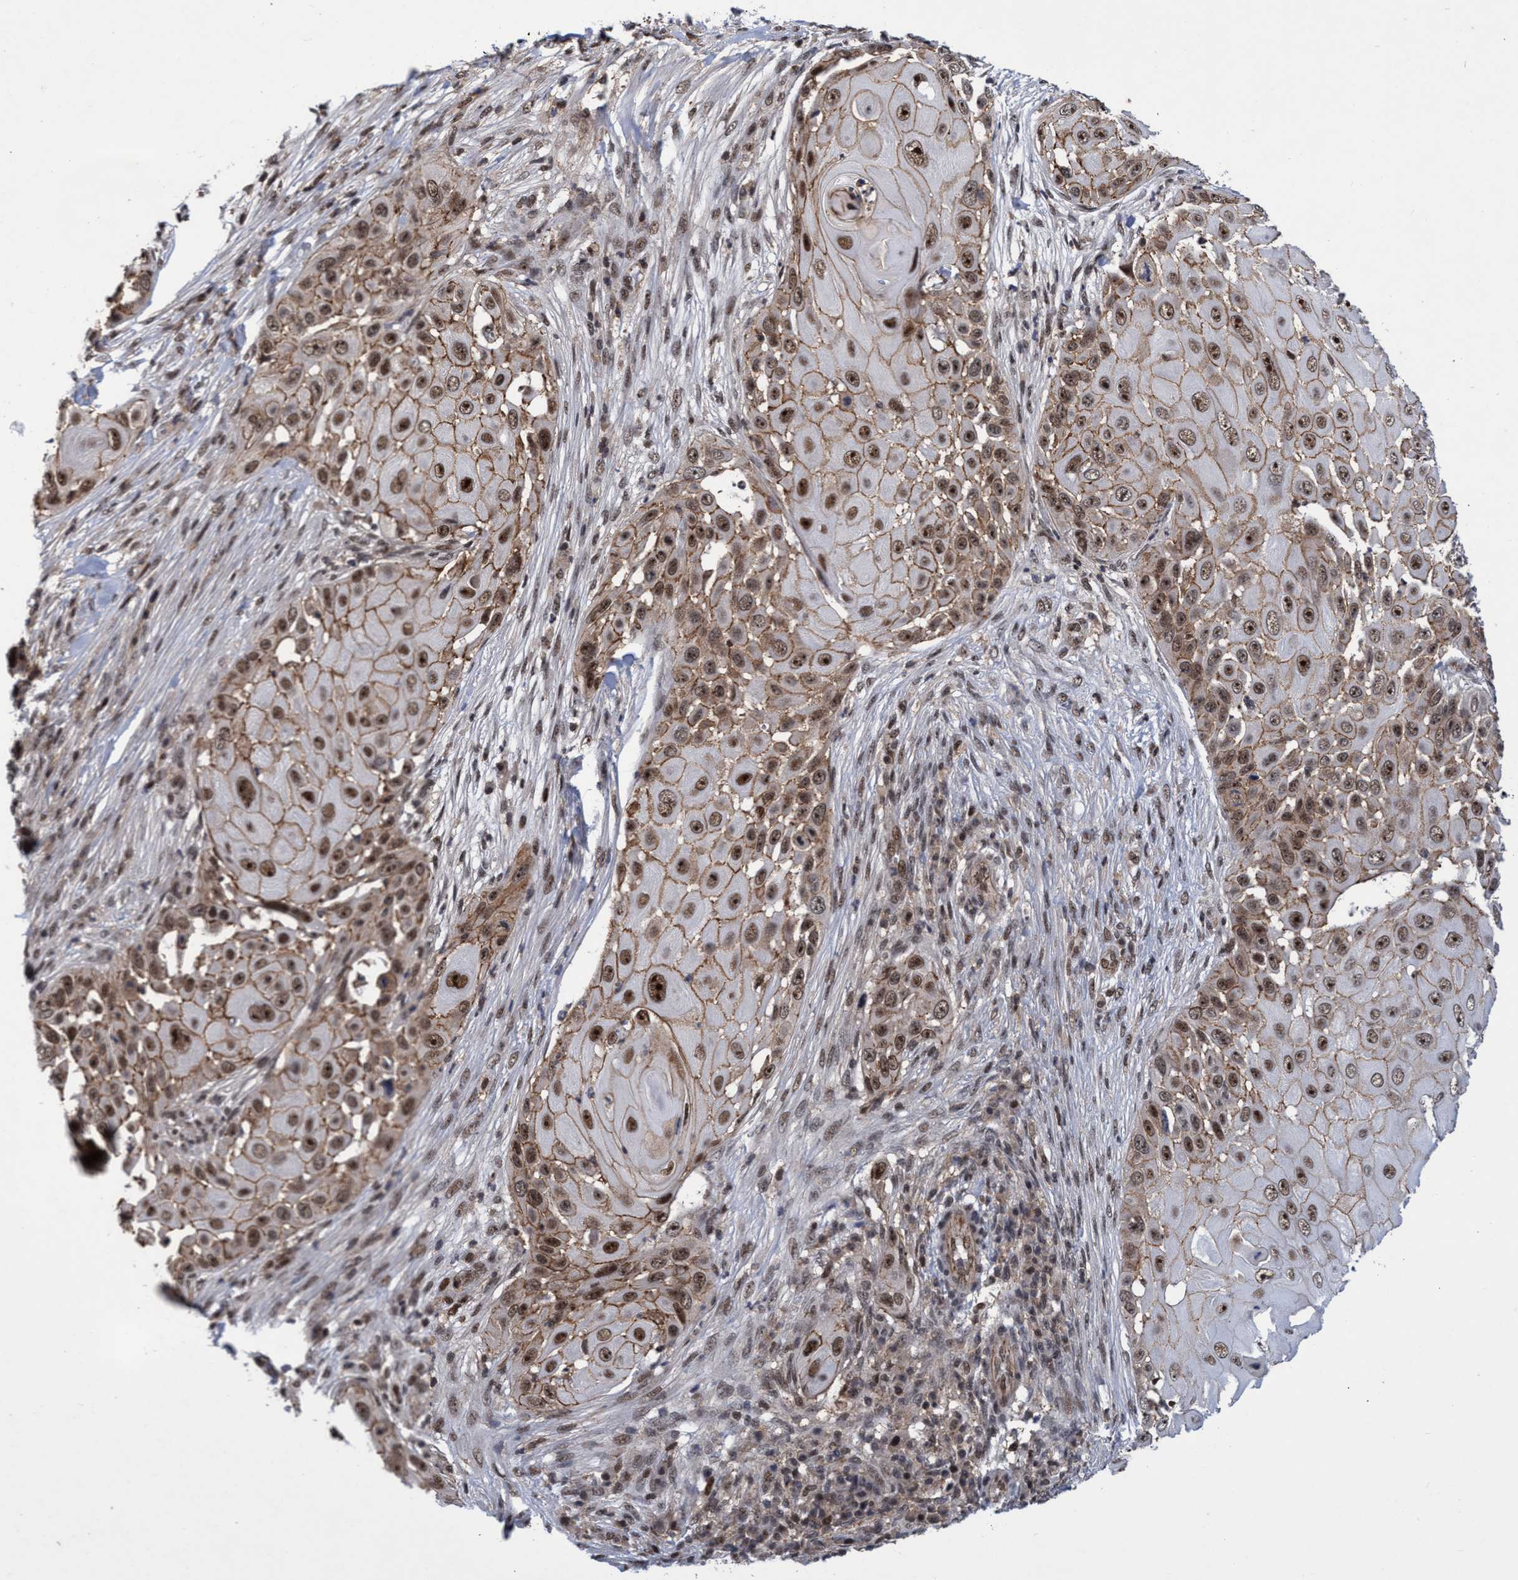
{"staining": {"intensity": "moderate", "quantity": ">75%", "location": "cytoplasmic/membranous,nuclear"}, "tissue": "skin cancer", "cell_type": "Tumor cells", "image_type": "cancer", "snomed": [{"axis": "morphology", "description": "Squamous cell carcinoma, NOS"}, {"axis": "topography", "description": "Skin"}], "caption": "Skin cancer stained with immunohistochemistry (IHC) reveals moderate cytoplasmic/membranous and nuclear expression in about >75% of tumor cells.", "gene": "GTF2F1", "patient": {"sex": "female", "age": 44}}